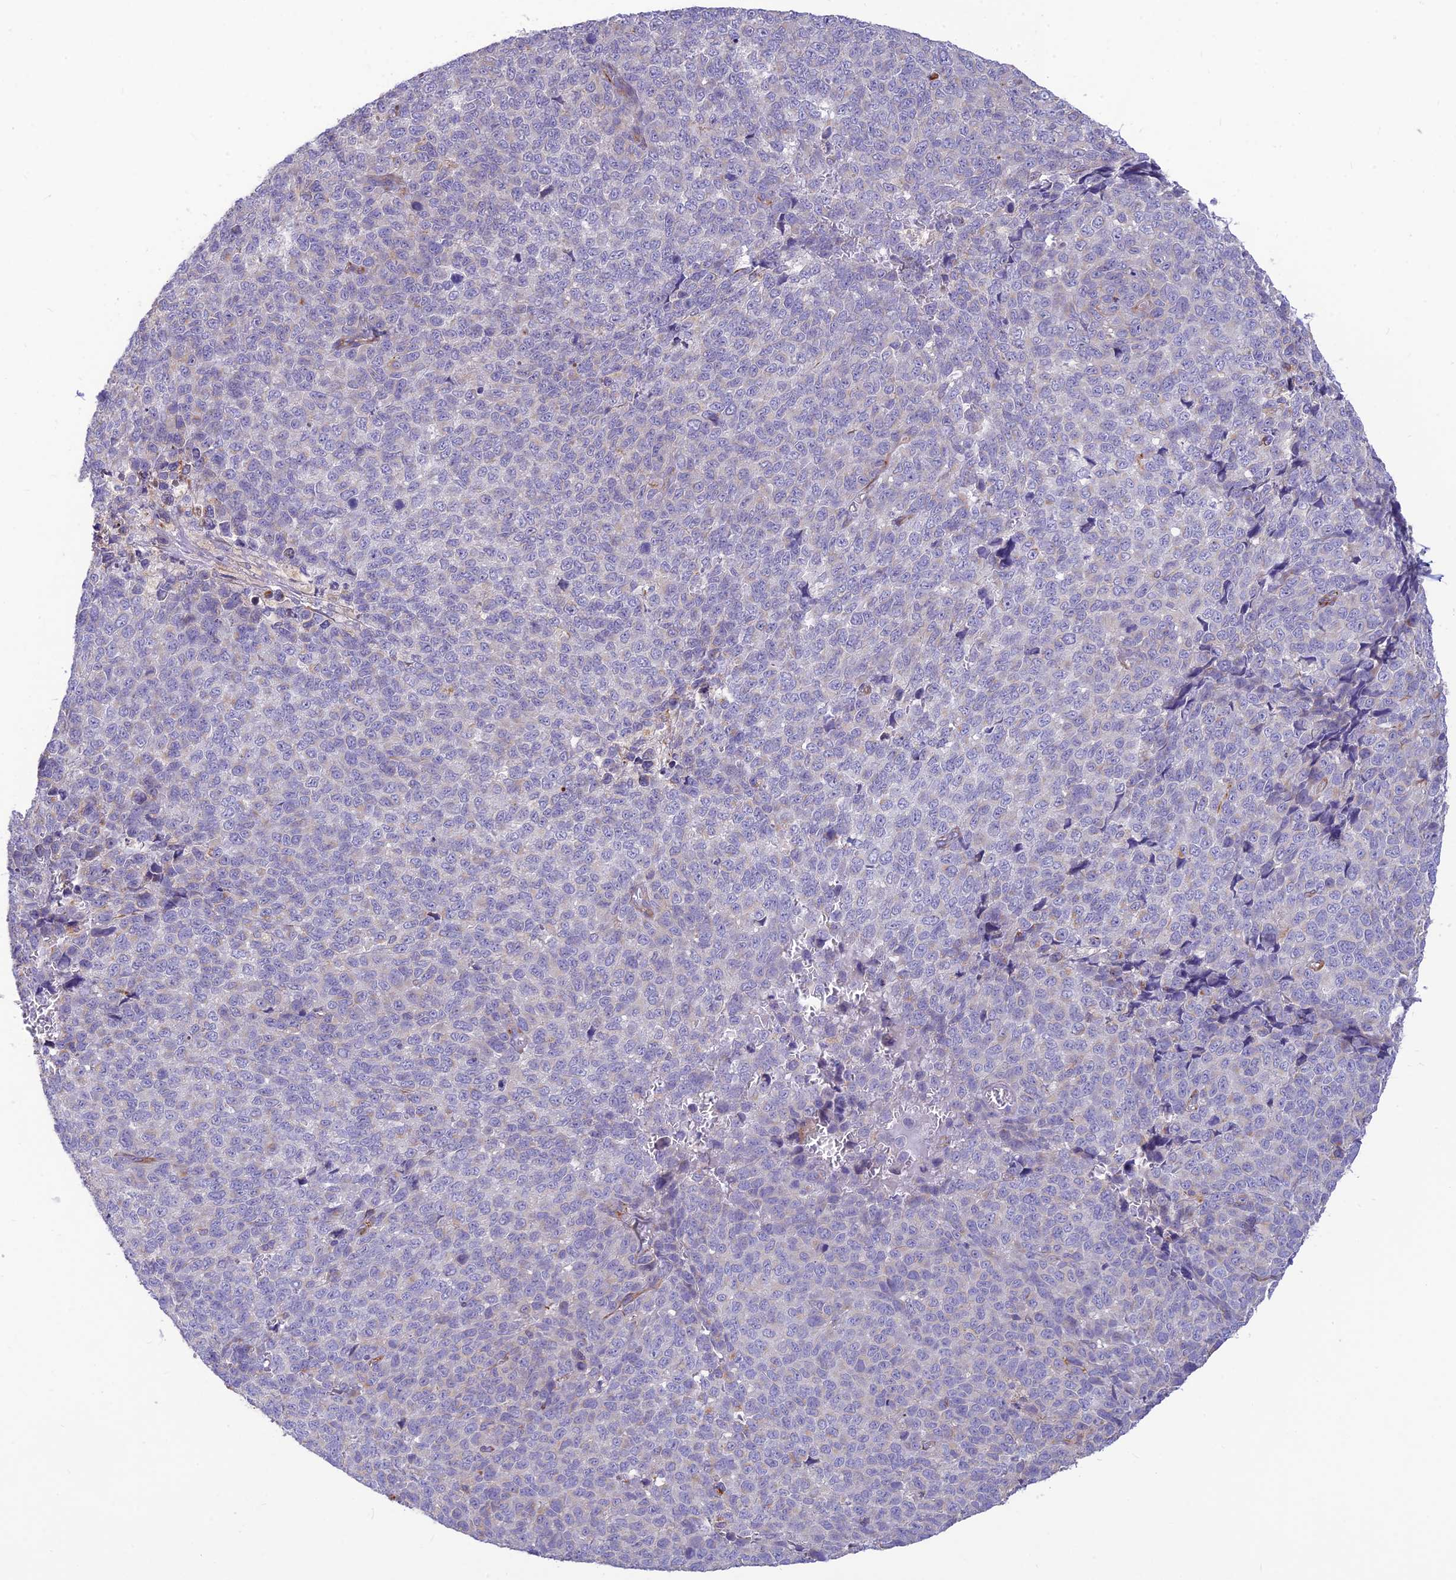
{"staining": {"intensity": "negative", "quantity": "none", "location": "none"}, "tissue": "melanoma", "cell_type": "Tumor cells", "image_type": "cancer", "snomed": [{"axis": "morphology", "description": "Malignant melanoma, NOS"}, {"axis": "topography", "description": "Nose, NOS"}], "caption": "Human malignant melanoma stained for a protein using IHC displays no positivity in tumor cells.", "gene": "ST8SIA5", "patient": {"sex": "female", "age": 48}}